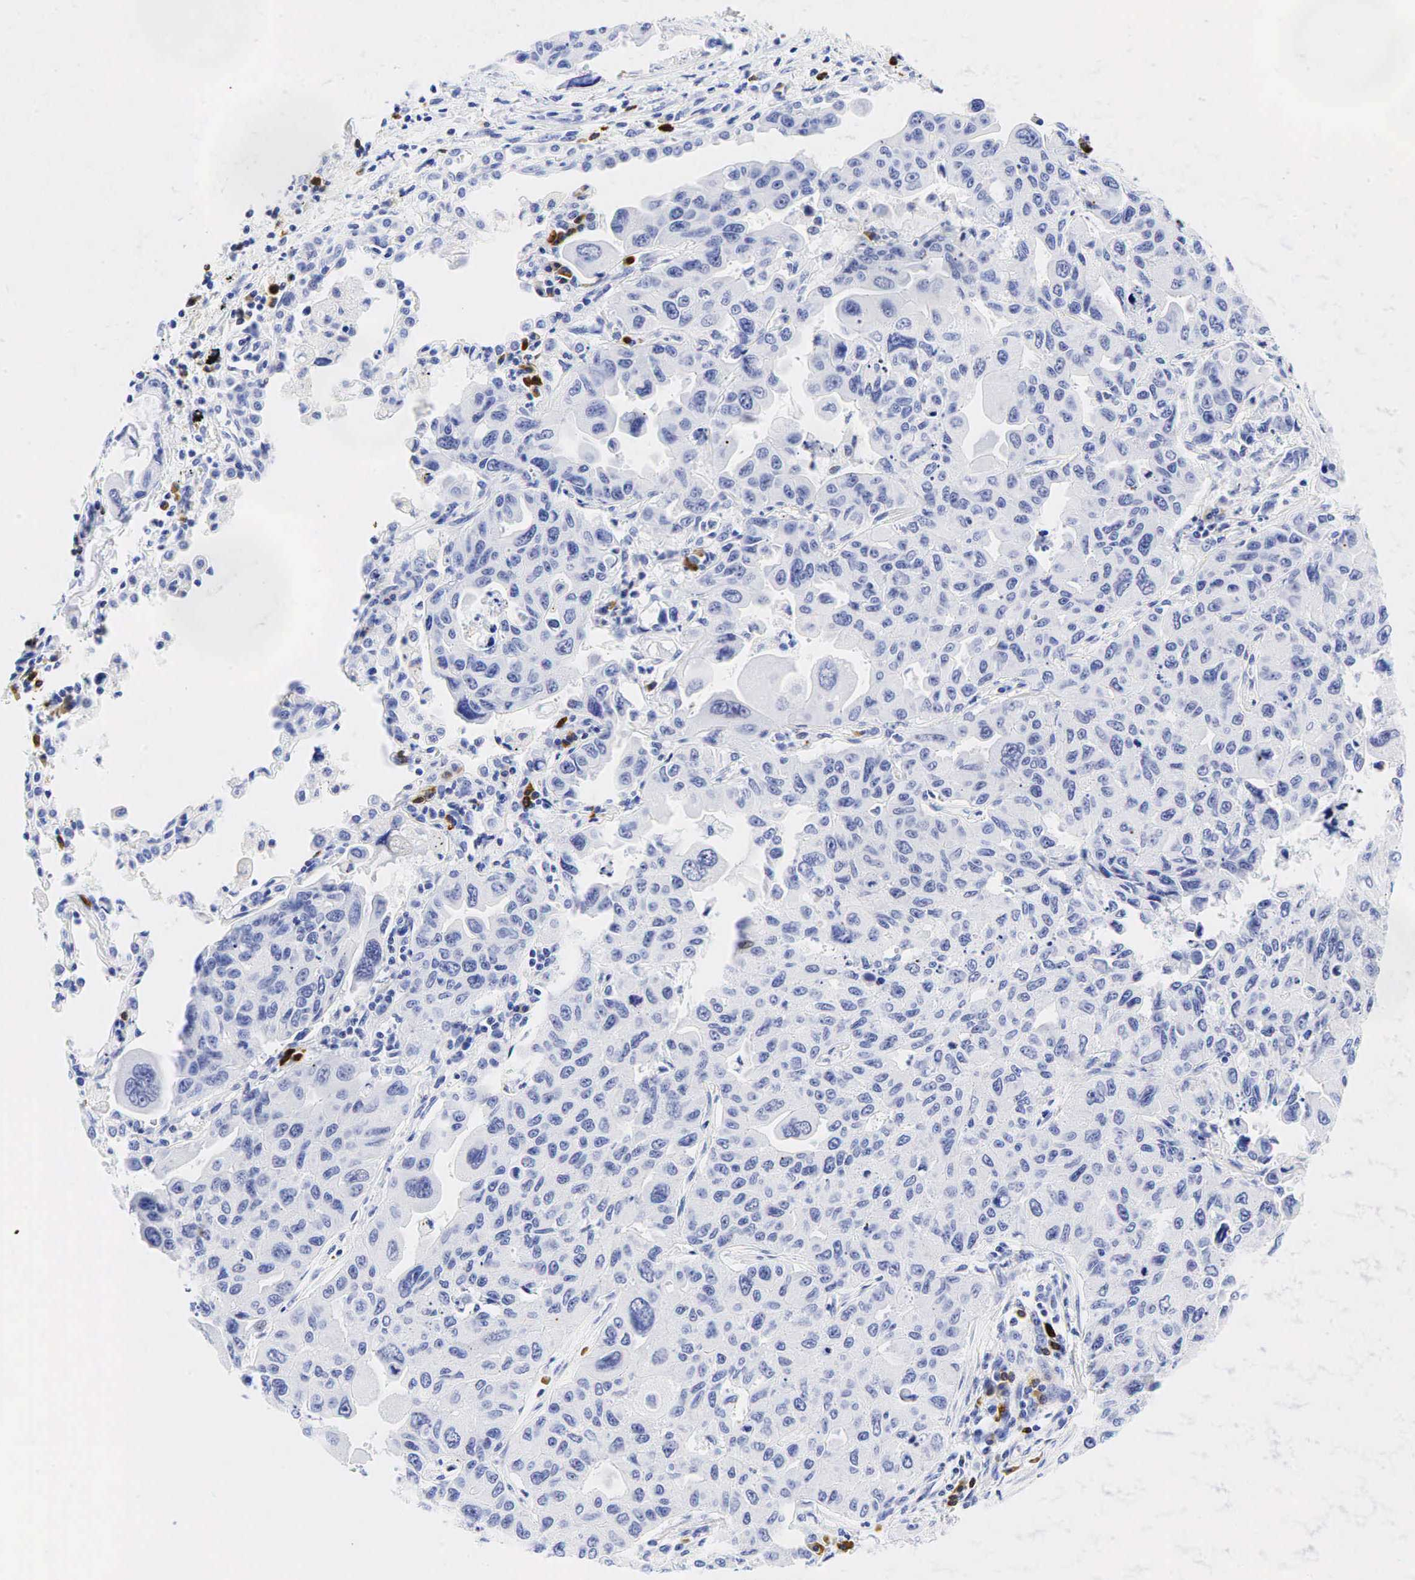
{"staining": {"intensity": "negative", "quantity": "none", "location": "none"}, "tissue": "lung cancer", "cell_type": "Tumor cells", "image_type": "cancer", "snomed": [{"axis": "morphology", "description": "Adenocarcinoma, NOS"}, {"axis": "topography", "description": "Lung"}], "caption": "Tumor cells are negative for protein expression in human lung cancer.", "gene": "CD79A", "patient": {"sex": "male", "age": 64}}